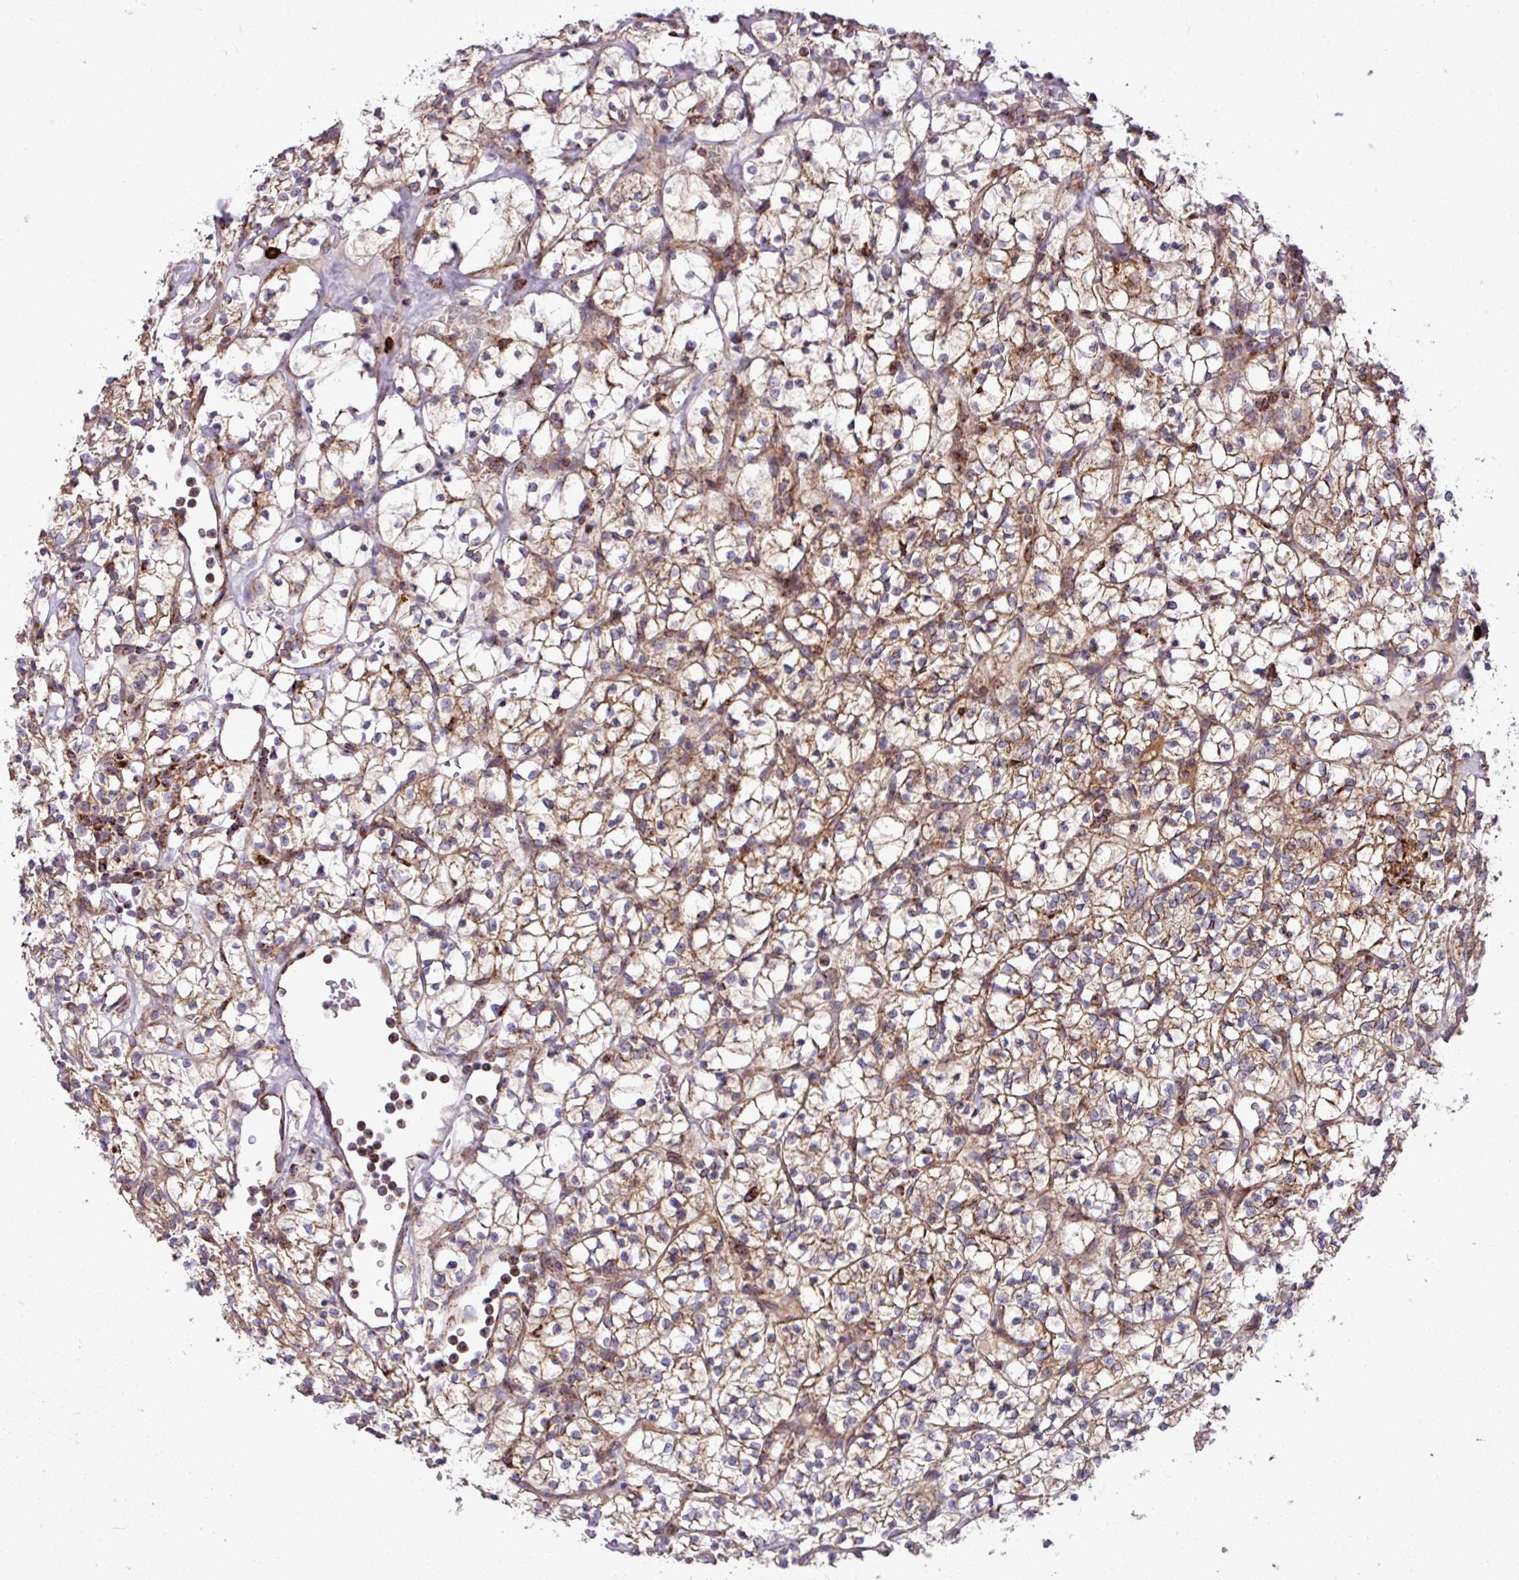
{"staining": {"intensity": "moderate", "quantity": ">75%", "location": "cytoplasmic/membranous"}, "tissue": "renal cancer", "cell_type": "Tumor cells", "image_type": "cancer", "snomed": [{"axis": "morphology", "description": "Adenocarcinoma, NOS"}, {"axis": "topography", "description": "Kidney"}], "caption": "Immunohistochemical staining of renal adenocarcinoma exhibits medium levels of moderate cytoplasmic/membranous expression in about >75% of tumor cells.", "gene": "ZNF569", "patient": {"sex": "female", "age": 64}}